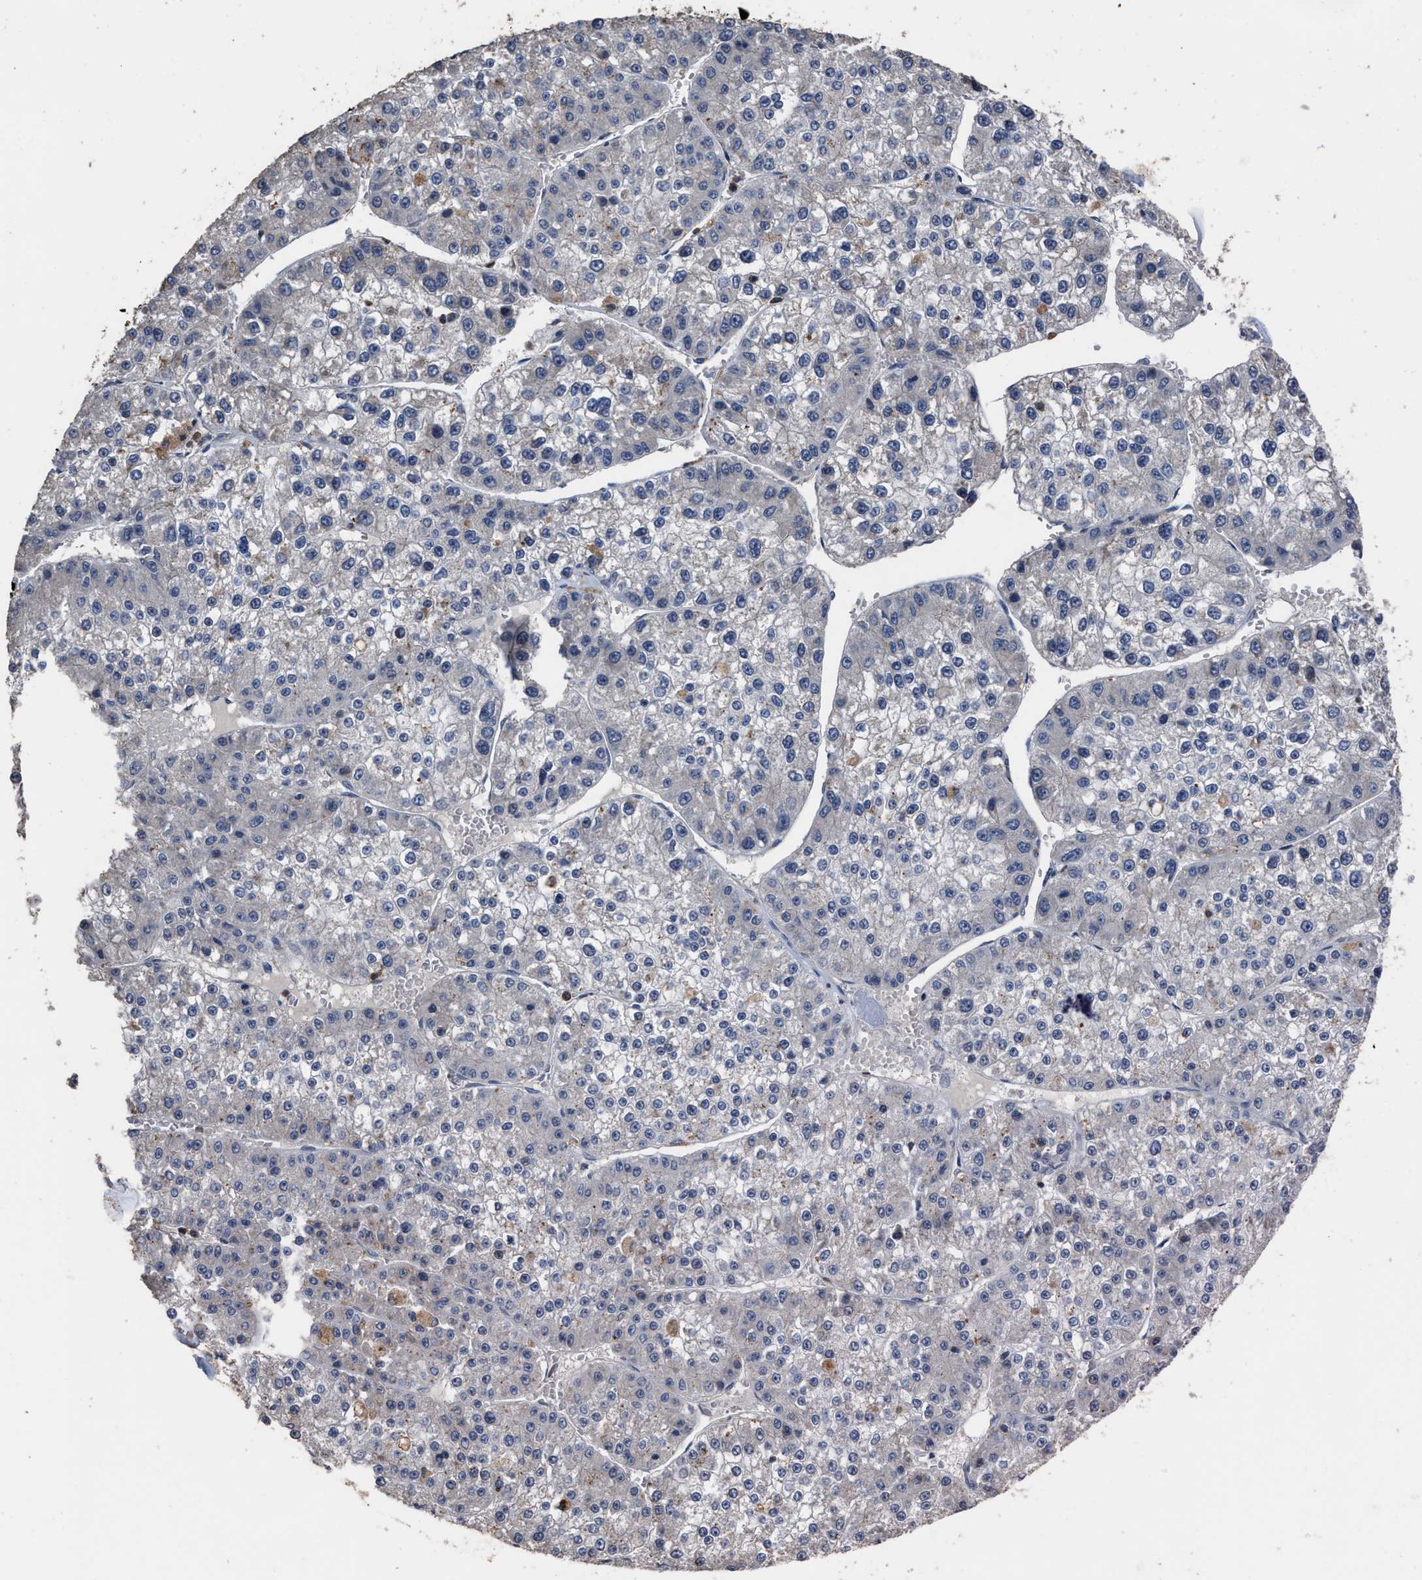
{"staining": {"intensity": "negative", "quantity": "none", "location": "none"}, "tissue": "liver cancer", "cell_type": "Tumor cells", "image_type": "cancer", "snomed": [{"axis": "morphology", "description": "Carcinoma, Hepatocellular, NOS"}, {"axis": "topography", "description": "Liver"}], "caption": "IHC histopathology image of neoplastic tissue: human hepatocellular carcinoma (liver) stained with DAB reveals no significant protein staining in tumor cells.", "gene": "TDRKH", "patient": {"sex": "female", "age": 73}}